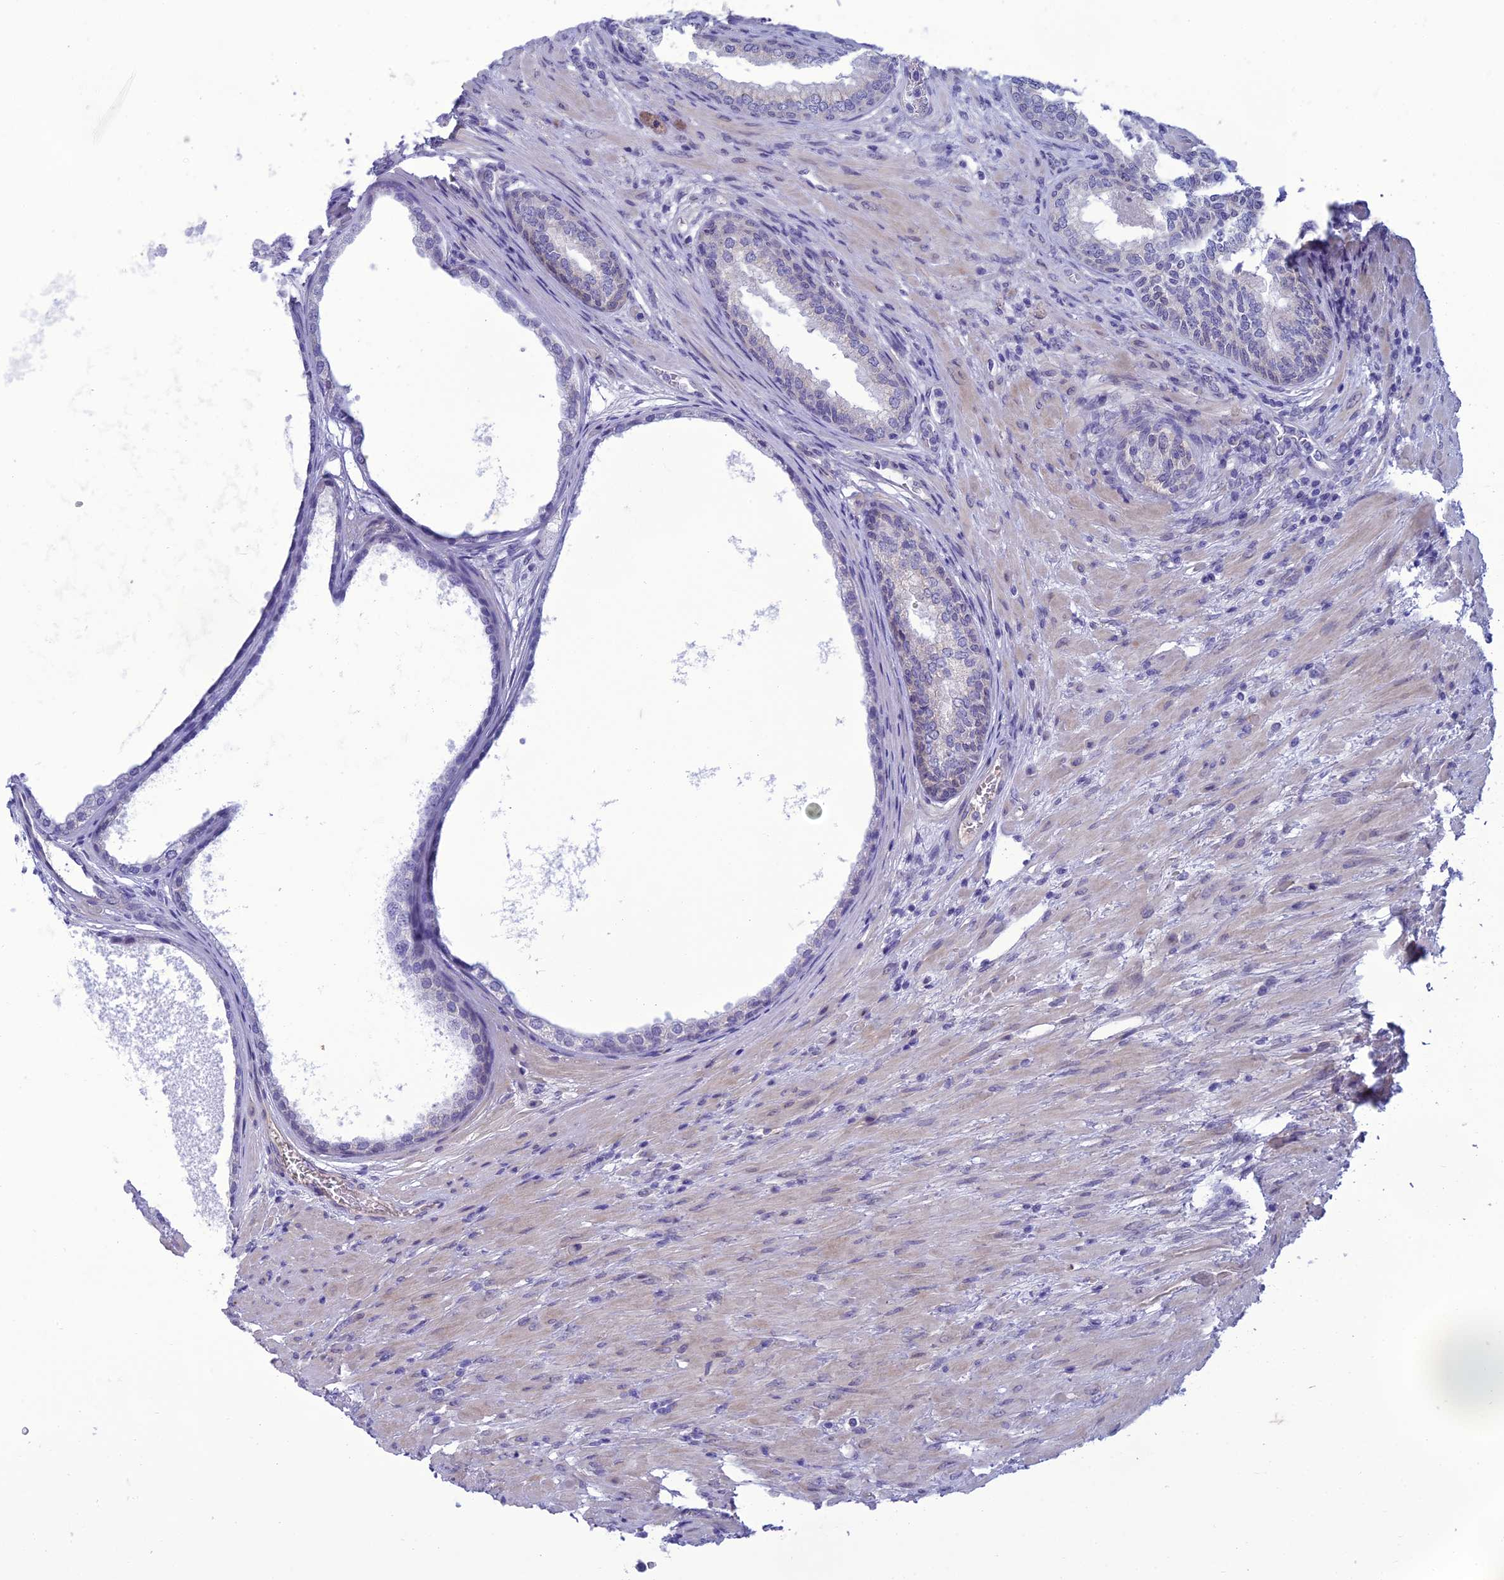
{"staining": {"intensity": "negative", "quantity": "none", "location": "none"}, "tissue": "prostate", "cell_type": "Glandular cells", "image_type": "normal", "snomed": [{"axis": "morphology", "description": "Normal tissue, NOS"}, {"axis": "topography", "description": "Prostate"}], "caption": "Photomicrograph shows no significant protein expression in glandular cells of benign prostate.", "gene": "ANKS4B", "patient": {"sex": "male", "age": 76}}